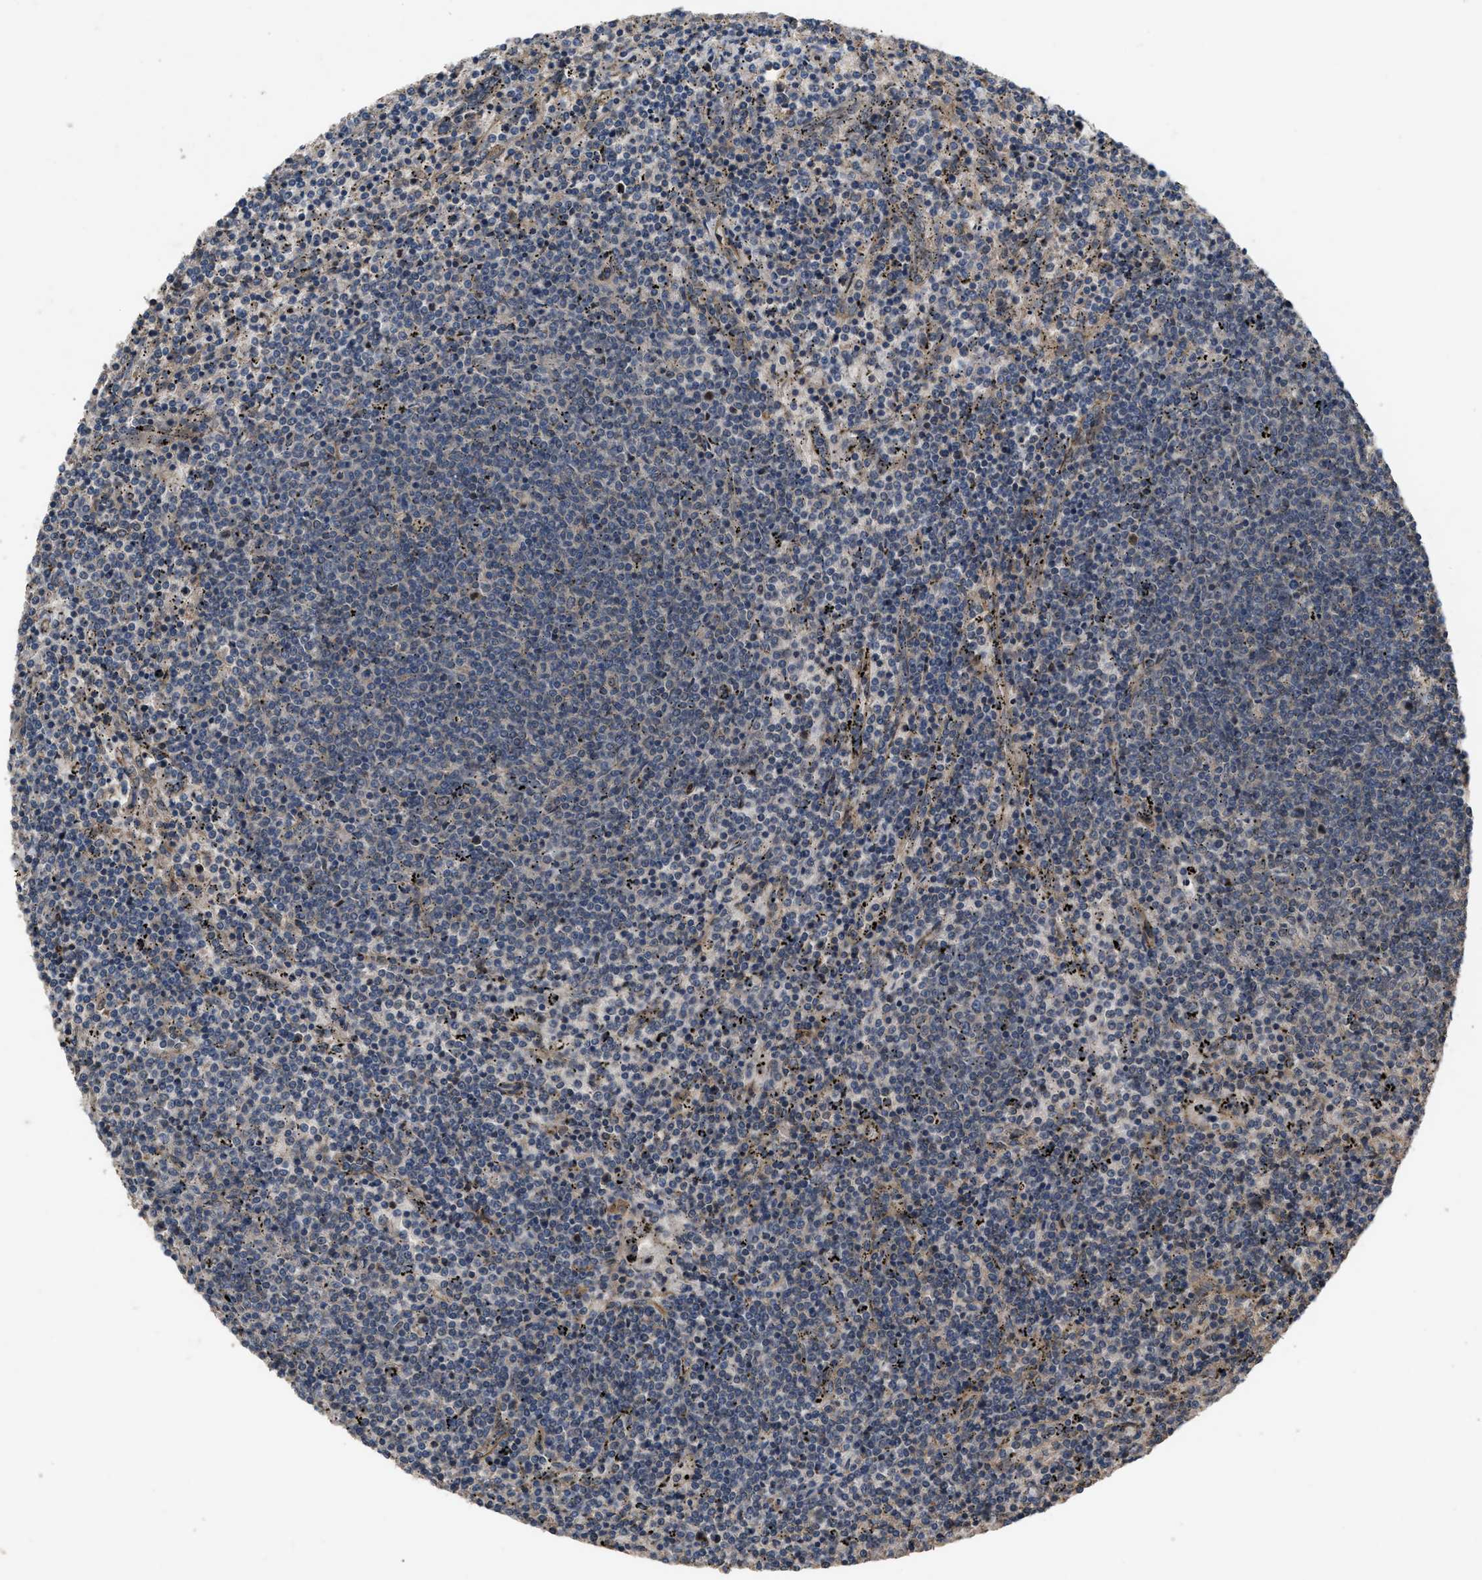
{"staining": {"intensity": "negative", "quantity": "none", "location": "none"}, "tissue": "lymphoma", "cell_type": "Tumor cells", "image_type": "cancer", "snomed": [{"axis": "morphology", "description": "Malignant lymphoma, non-Hodgkin's type, Low grade"}, {"axis": "topography", "description": "Spleen"}], "caption": "Lymphoma was stained to show a protein in brown. There is no significant expression in tumor cells.", "gene": "UTRN", "patient": {"sex": "female", "age": 50}}